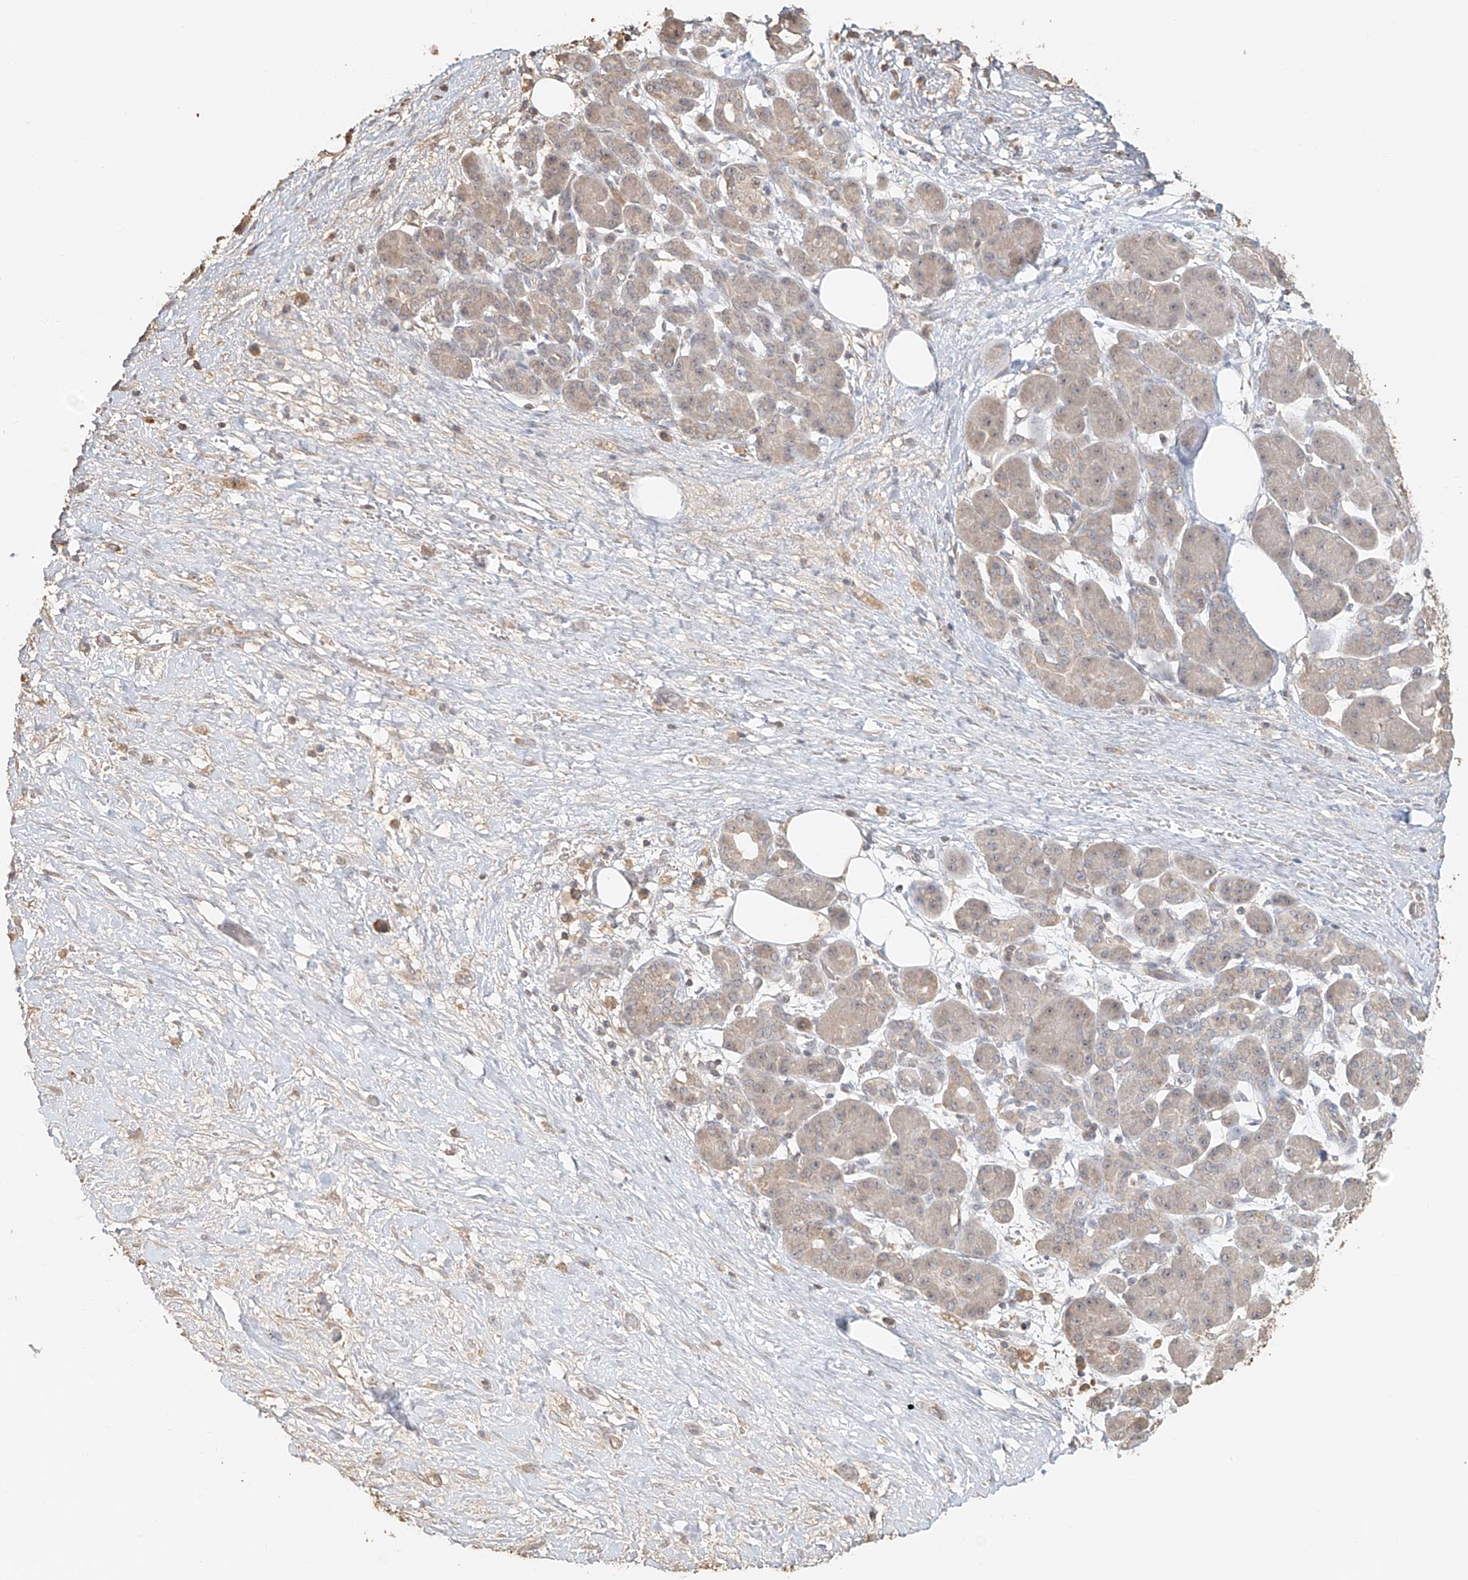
{"staining": {"intensity": "negative", "quantity": "none", "location": "none"}, "tissue": "pancreatic cancer", "cell_type": "Tumor cells", "image_type": "cancer", "snomed": [{"axis": "morphology", "description": "Adenocarcinoma, NOS"}, {"axis": "topography", "description": "Pancreas"}], "caption": "Adenocarcinoma (pancreatic) was stained to show a protein in brown. There is no significant expression in tumor cells.", "gene": "NPHS1", "patient": {"sex": "female", "age": 70}}